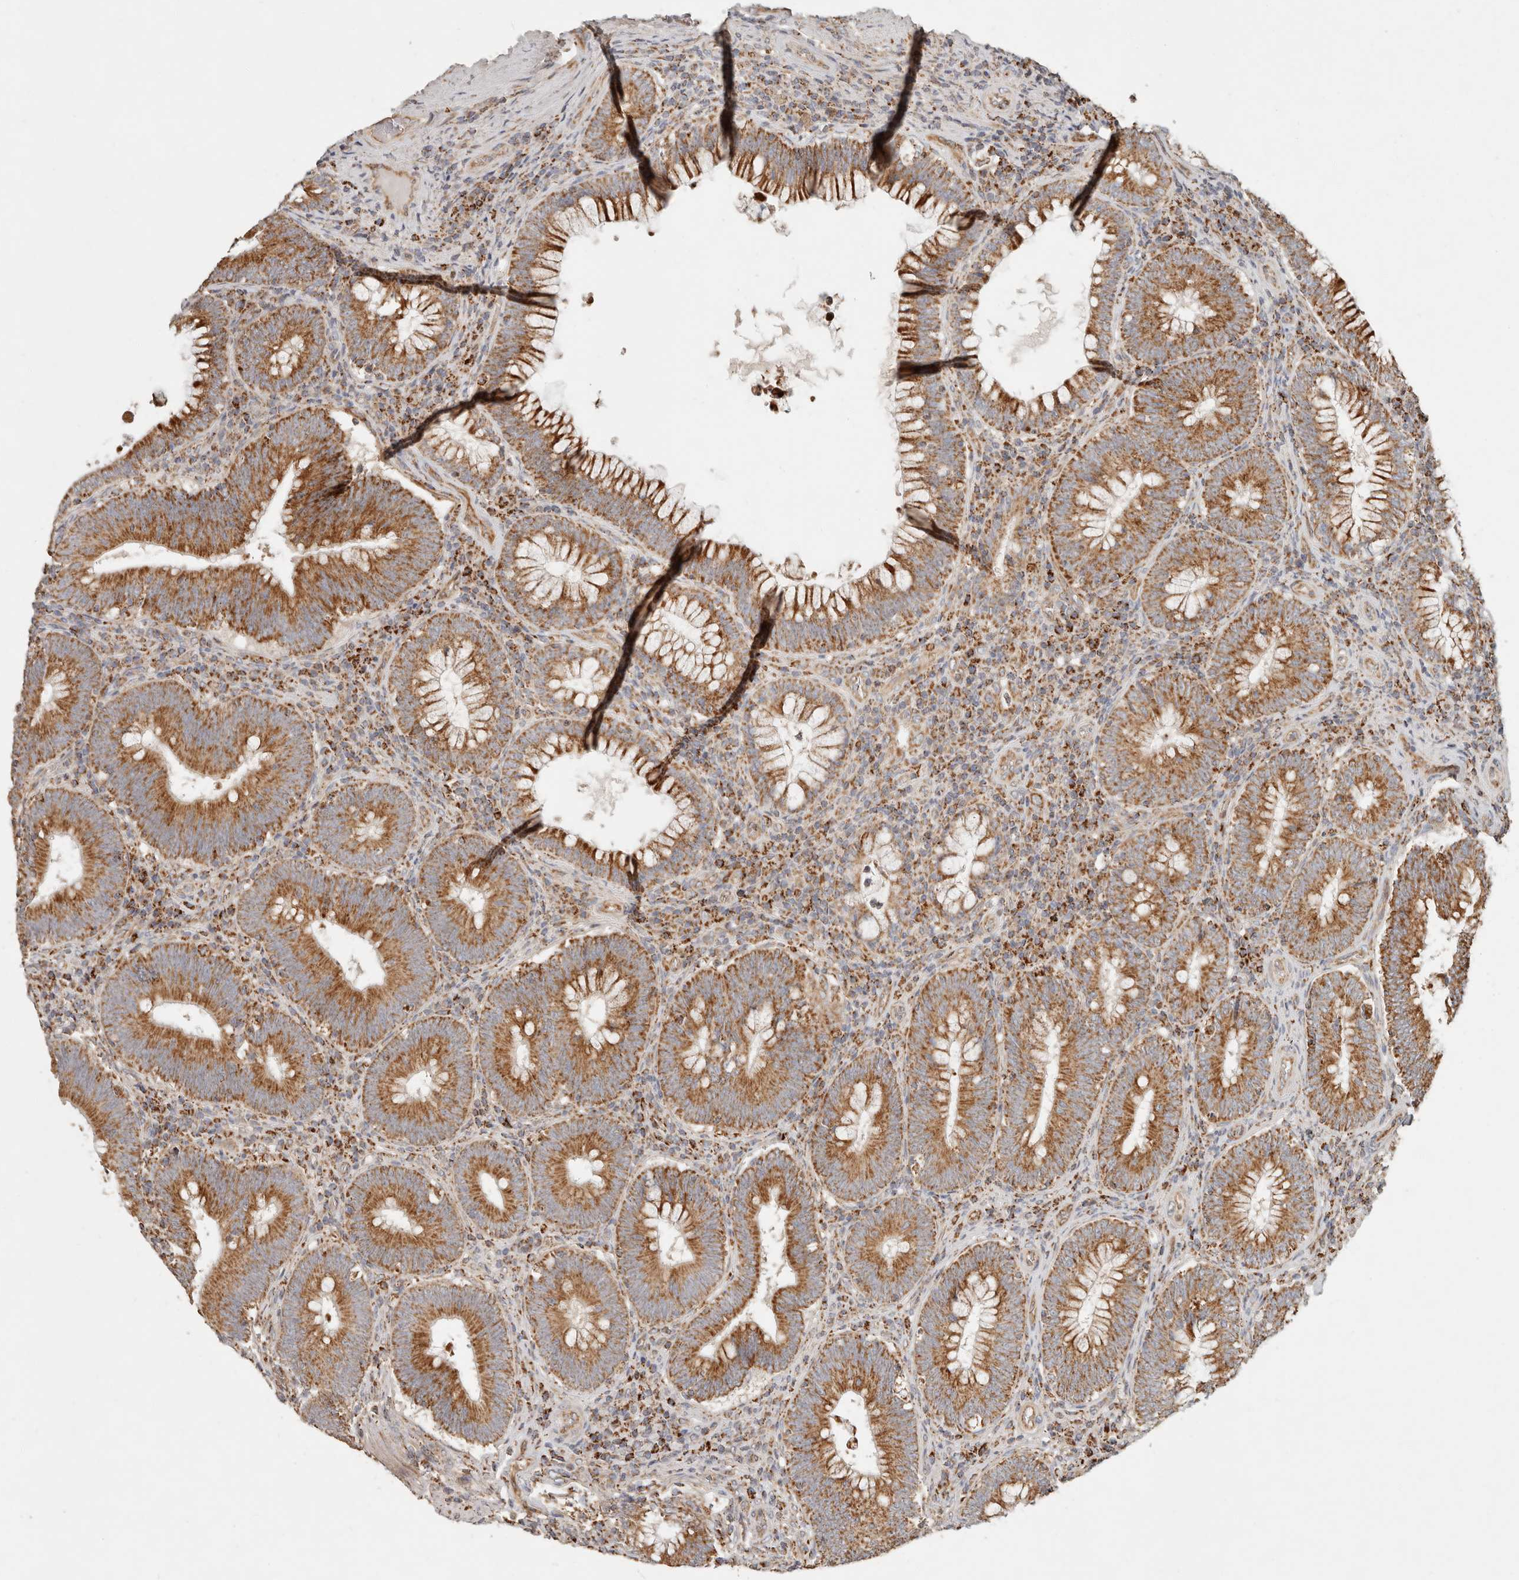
{"staining": {"intensity": "strong", "quantity": ">75%", "location": "cytoplasmic/membranous"}, "tissue": "colorectal cancer", "cell_type": "Tumor cells", "image_type": "cancer", "snomed": [{"axis": "morphology", "description": "Normal tissue, NOS"}, {"axis": "topography", "description": "Colon"}], "caption": "An immunohistochemistry micrograph of tumor tissue is shown. Protein staining in brown shows strong cytoplasmic/membranous positivity in colorectal cancer within tumor cells.", "gene": "ARHGEF10L", "patient": {"sex": "female", "age": 82}}